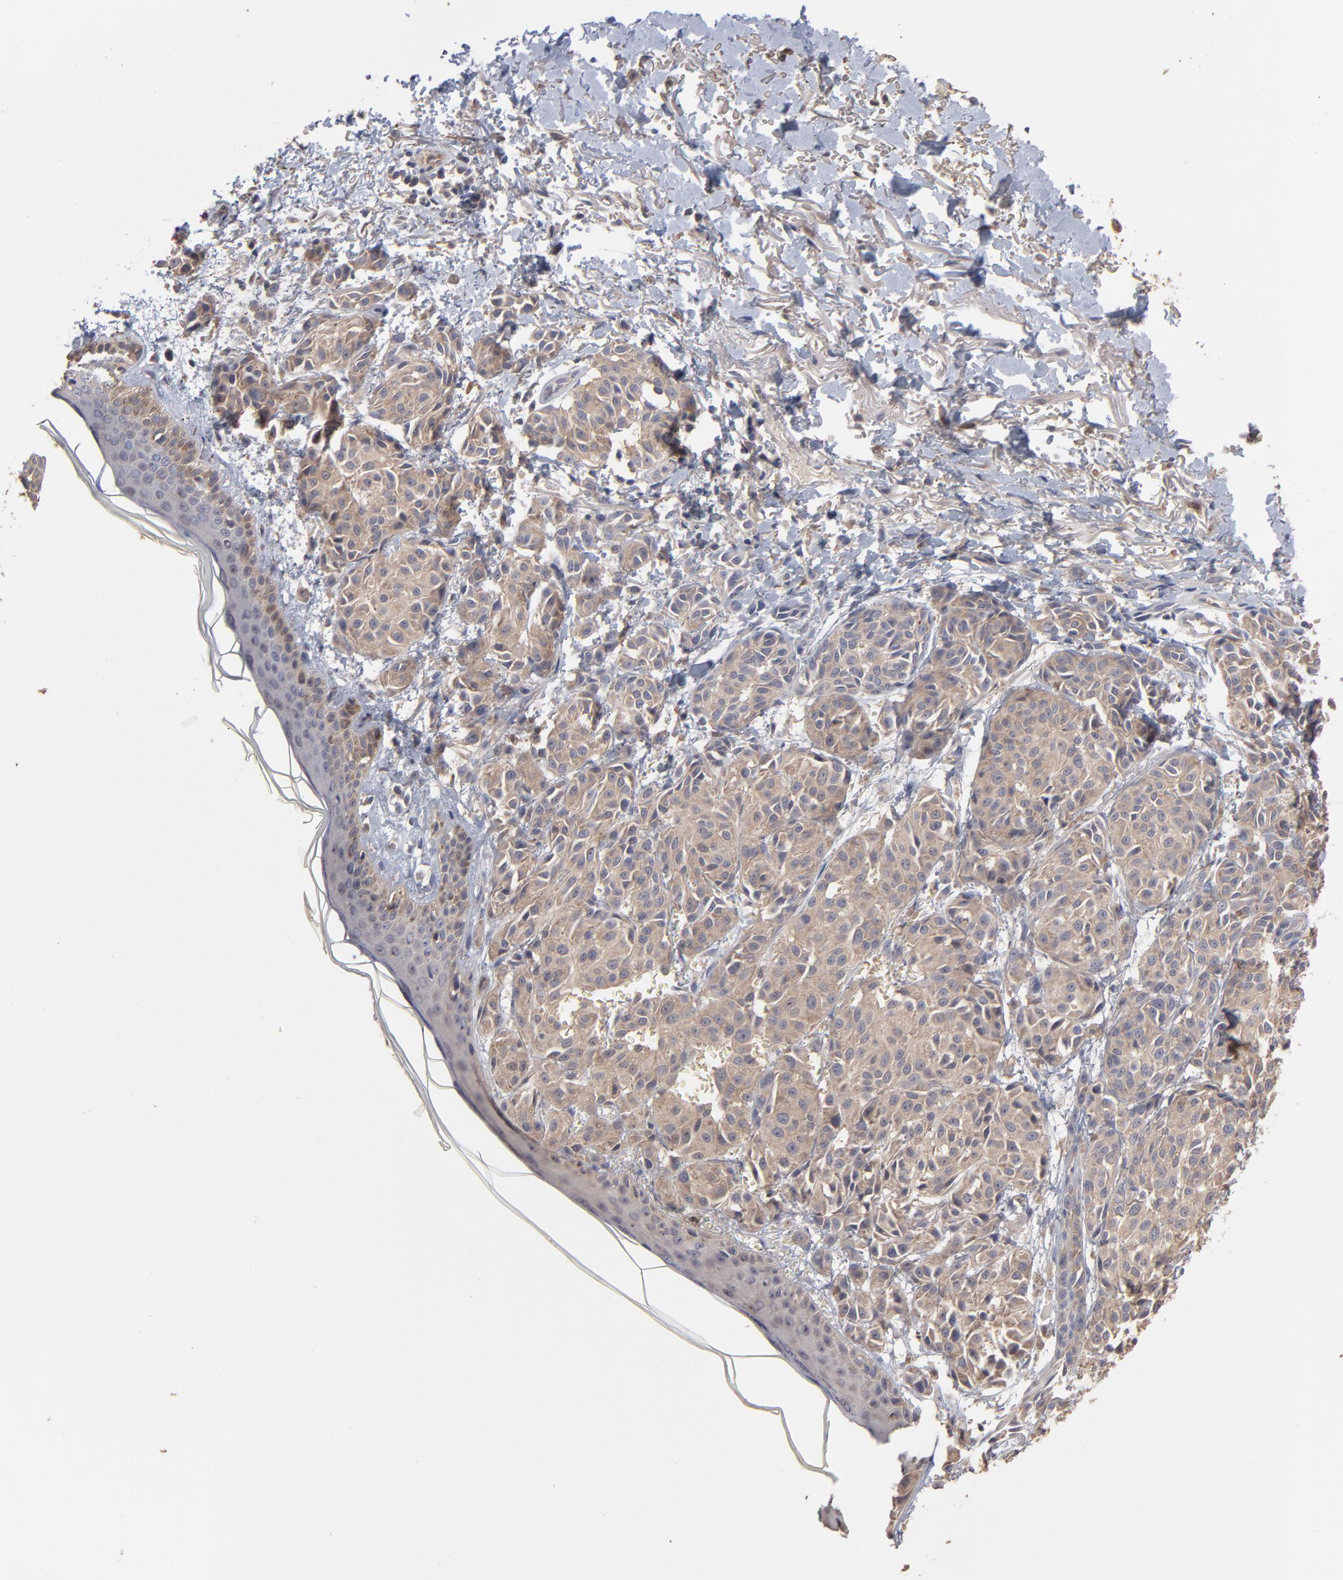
{"staining": {"intensity": "moderate", "quantity": ">75%", "location": "cytoplasmic/membranous"}, "tissue": "melanoma", "cell_type": "Tumor cells", "image_type": "cancer", "snomed": [{"axis": "morphology", "description": "Malignant melanoma, NOS"}, {"axis": "topography", "description": "Skin"}], "caption": "An image of human malignant melanoma stained for a protein reveals moderate cytoplasmic/membranous brown staining in tumor cells.", "gene": "TANGO2", "patient": {"sex": "male", "age": 76}}